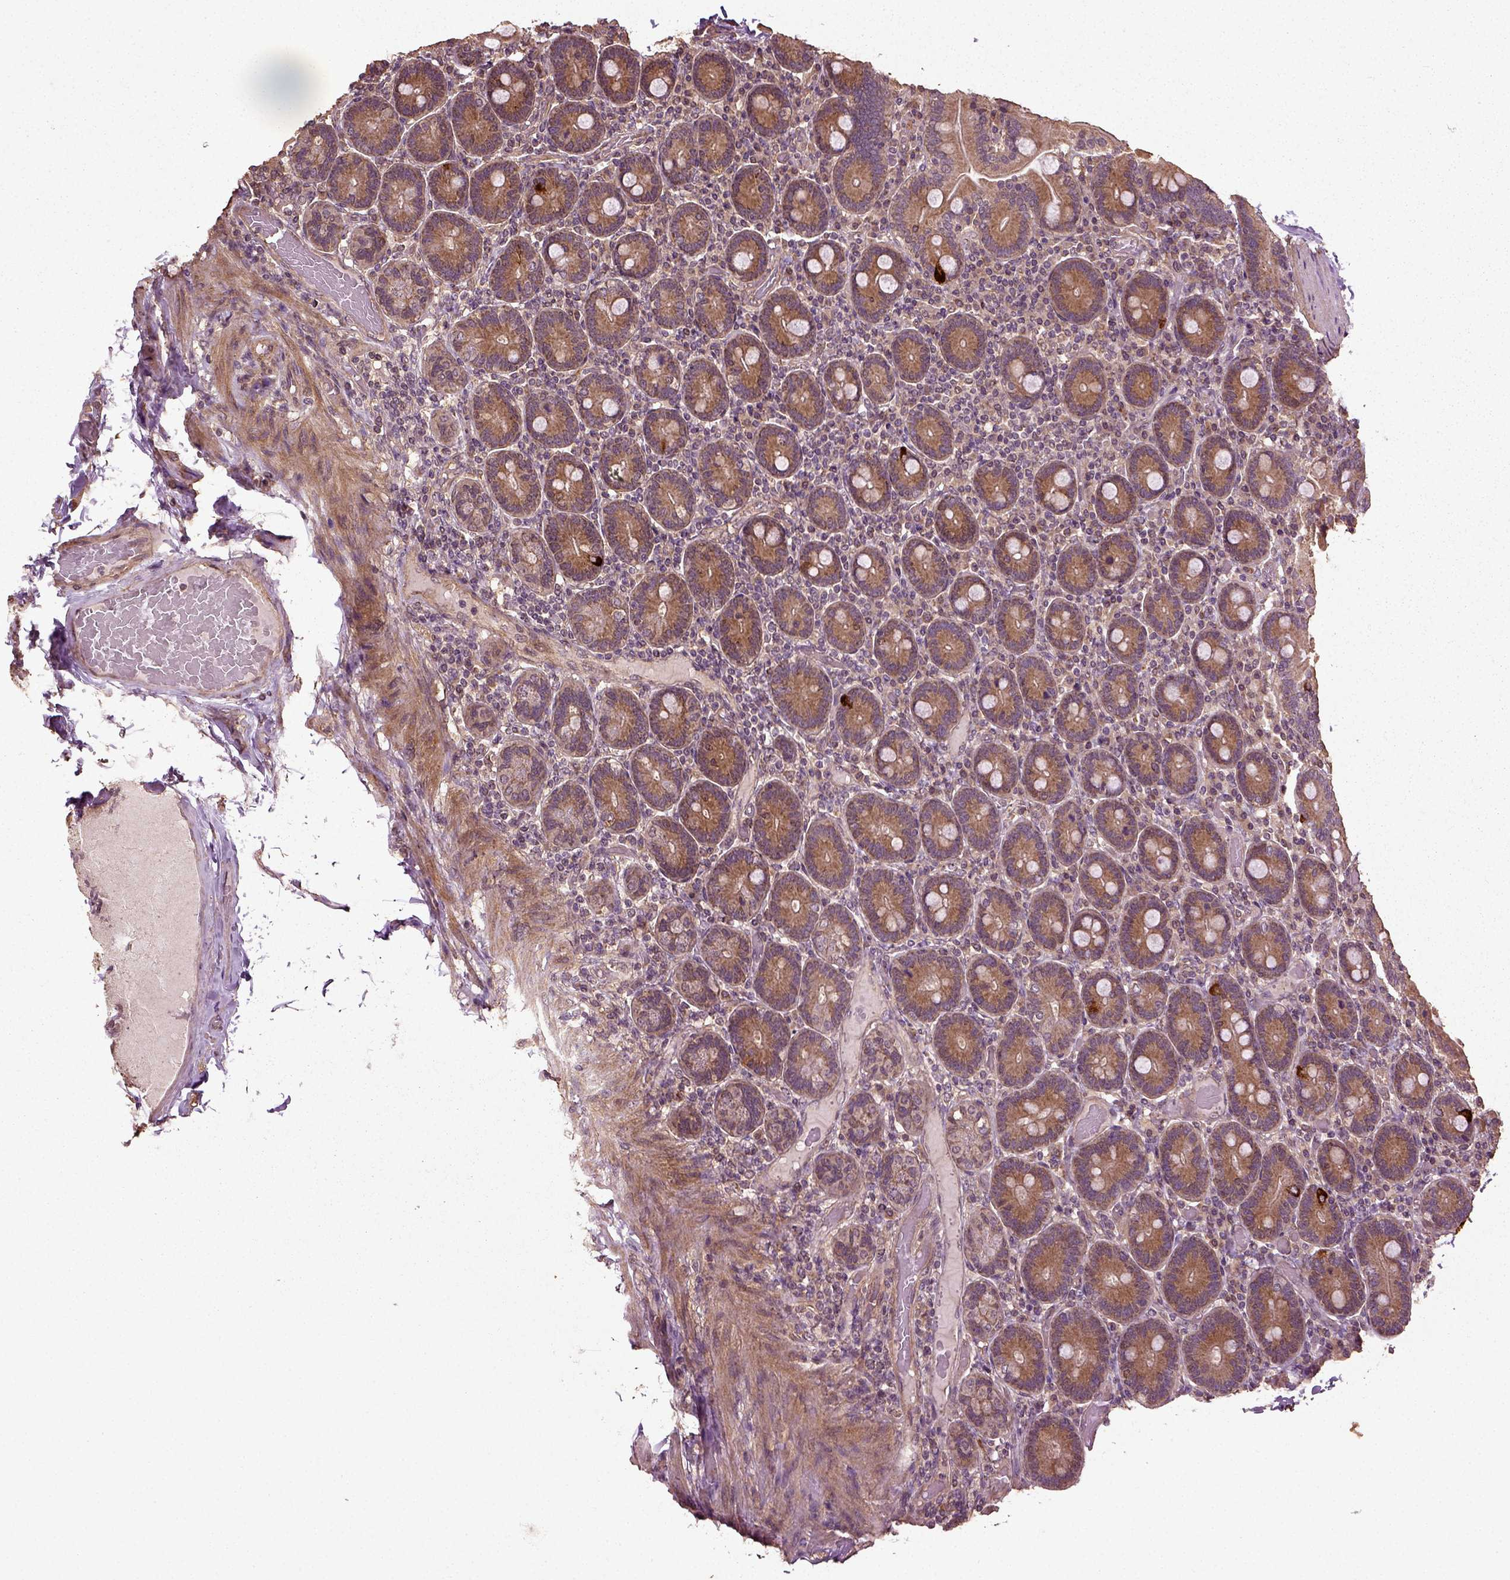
{"staining": {"intensity": "moderate", "quantity": ">75%", "location": "cytoplasmic/membranous"}, "tissue": "duodenum", "cell_type": "Glandular cells", "image_type": "normal", "snomed": [{"axis": "morphology", "description": "Normal tissue, NOS"}, {"axis": "topography", "description": "Duodenum"}], "caption": "DAB immunohistochemical staining of unremarkable human duodenum demonstrates moderate cytoplasmic/membranous protein positivity in about >75% of glandular cells.", "gene": "ERV3", "patient": {"sex": "female", "age": 62}}